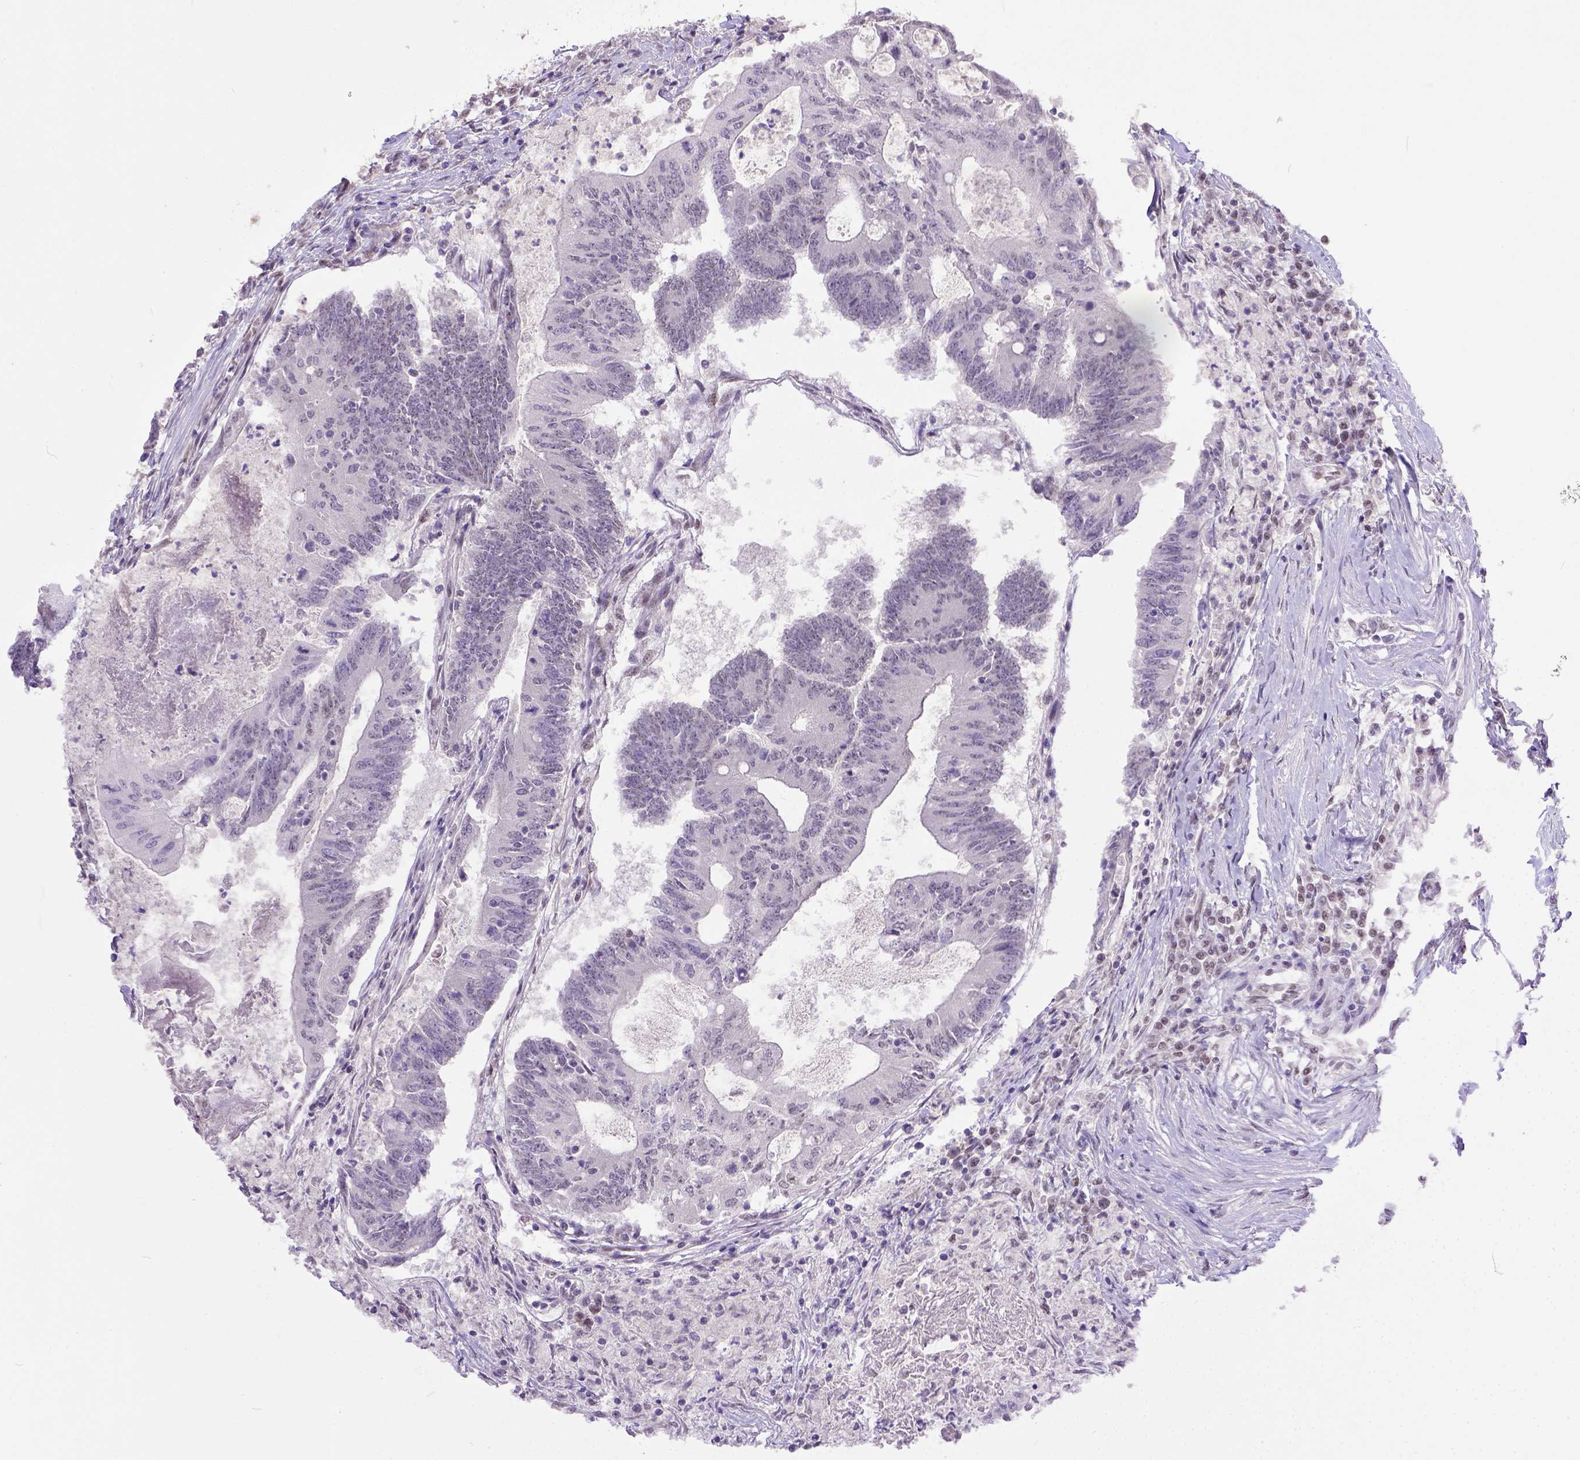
{"staining": {"intensity": "negative", "quantity": "none", "location": "none"}, "tissue": "colorectal cancer", "cell_type": "Tumor cells", "image_type": "cancer", "snomed": [{"axis": "morphology", "description": "Adenocarcinoma, NOS"}, {"axis": "topography", "description": "Colon"}], "caption": "Adenocarcinoma (colorectal) was stained to show a protein in brown. There is no significant positivity in tumor cells. (DAB IHC with hematoxylin counter stain).", "gene": "ERCC1", "patient": {"sex": "female", "age": 70}}